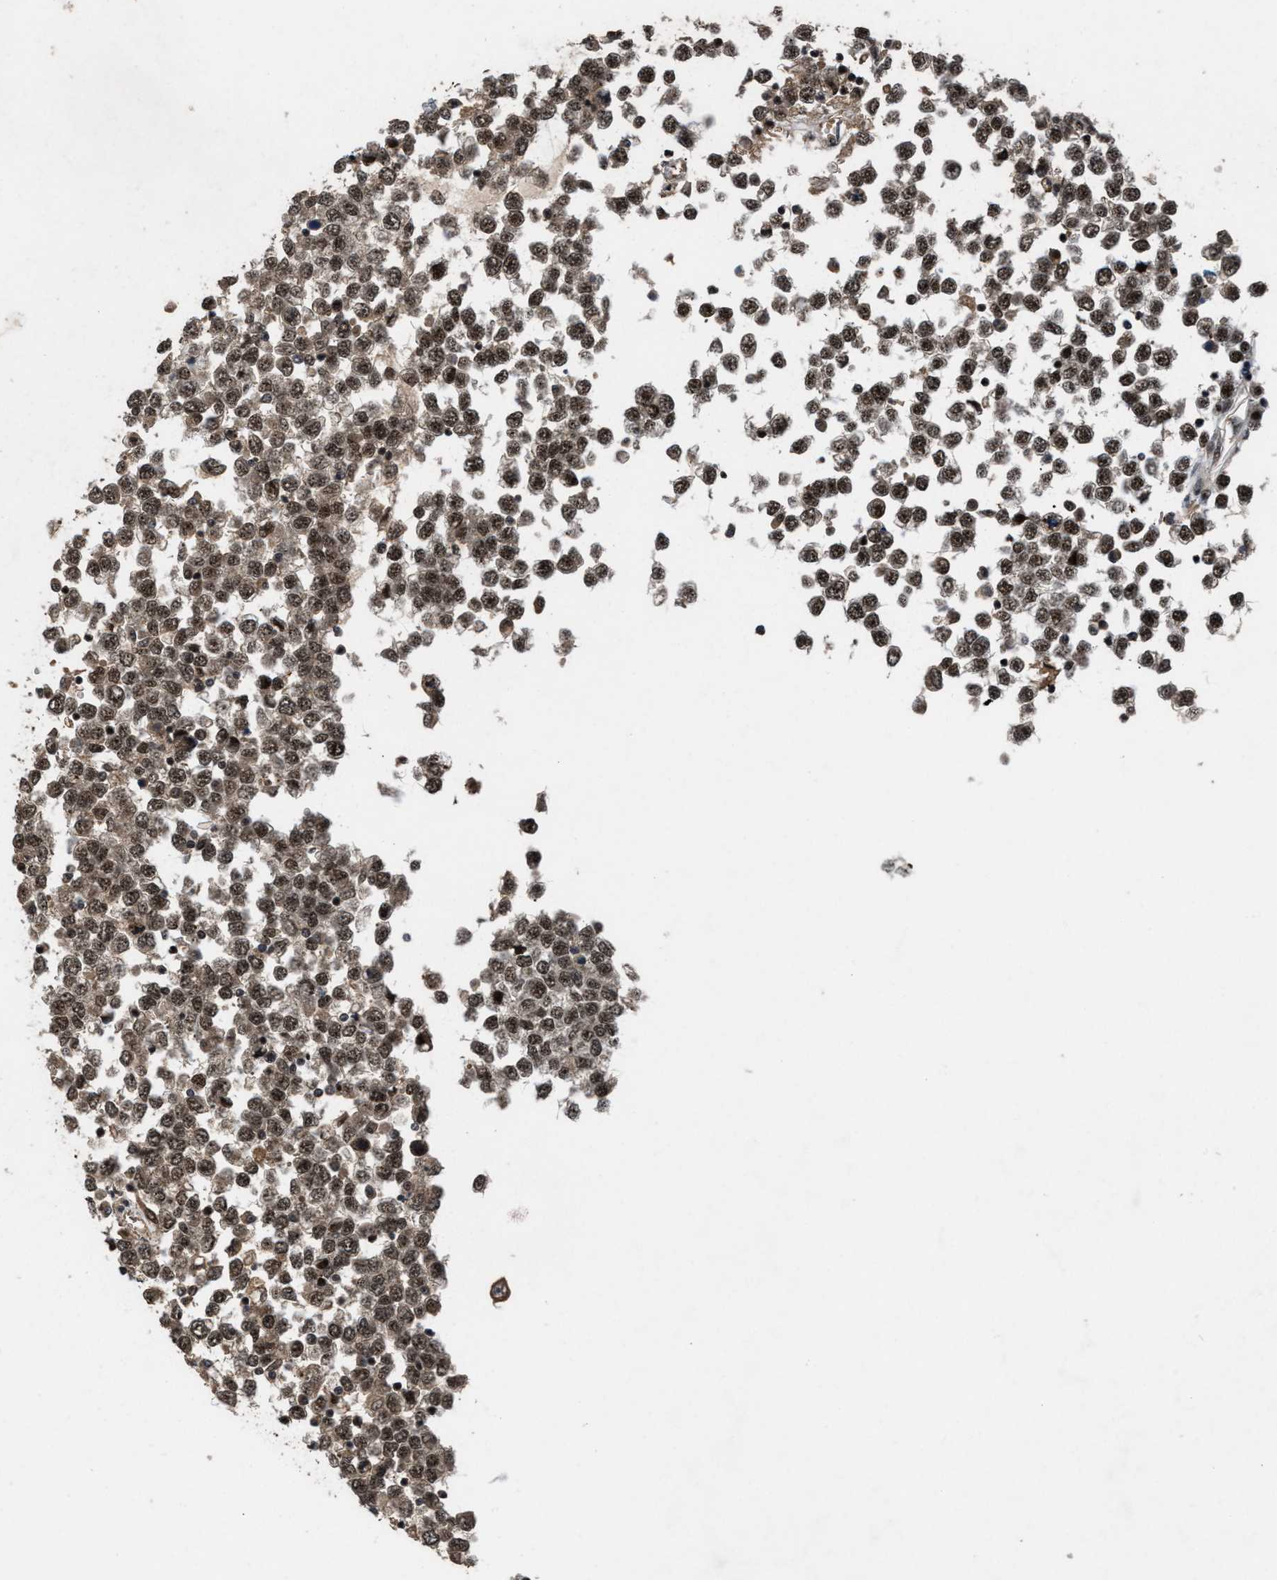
{"staining": {"intensity": "moderate", "quantity": ">75%", "location": "cytoplasmic/membranous,nuclear"}, "tissue": "testis cancer", "cell_type": "Tumor cells", "image_type": "cancer", "snomed": [{"axis": "morphology", "description": "Seminoma, NOS"}, {"axis": "topography", "description": "Testis"}], "caption": "An image showing moderate cytoplasmic/membranous and nuclear positivity in approximately >75% of tumor cells in testis cancer, as visualized by brown immunohistochemical staining.", "gene": "PRPF4", "patient": {"sex": "male", "age": 65}}